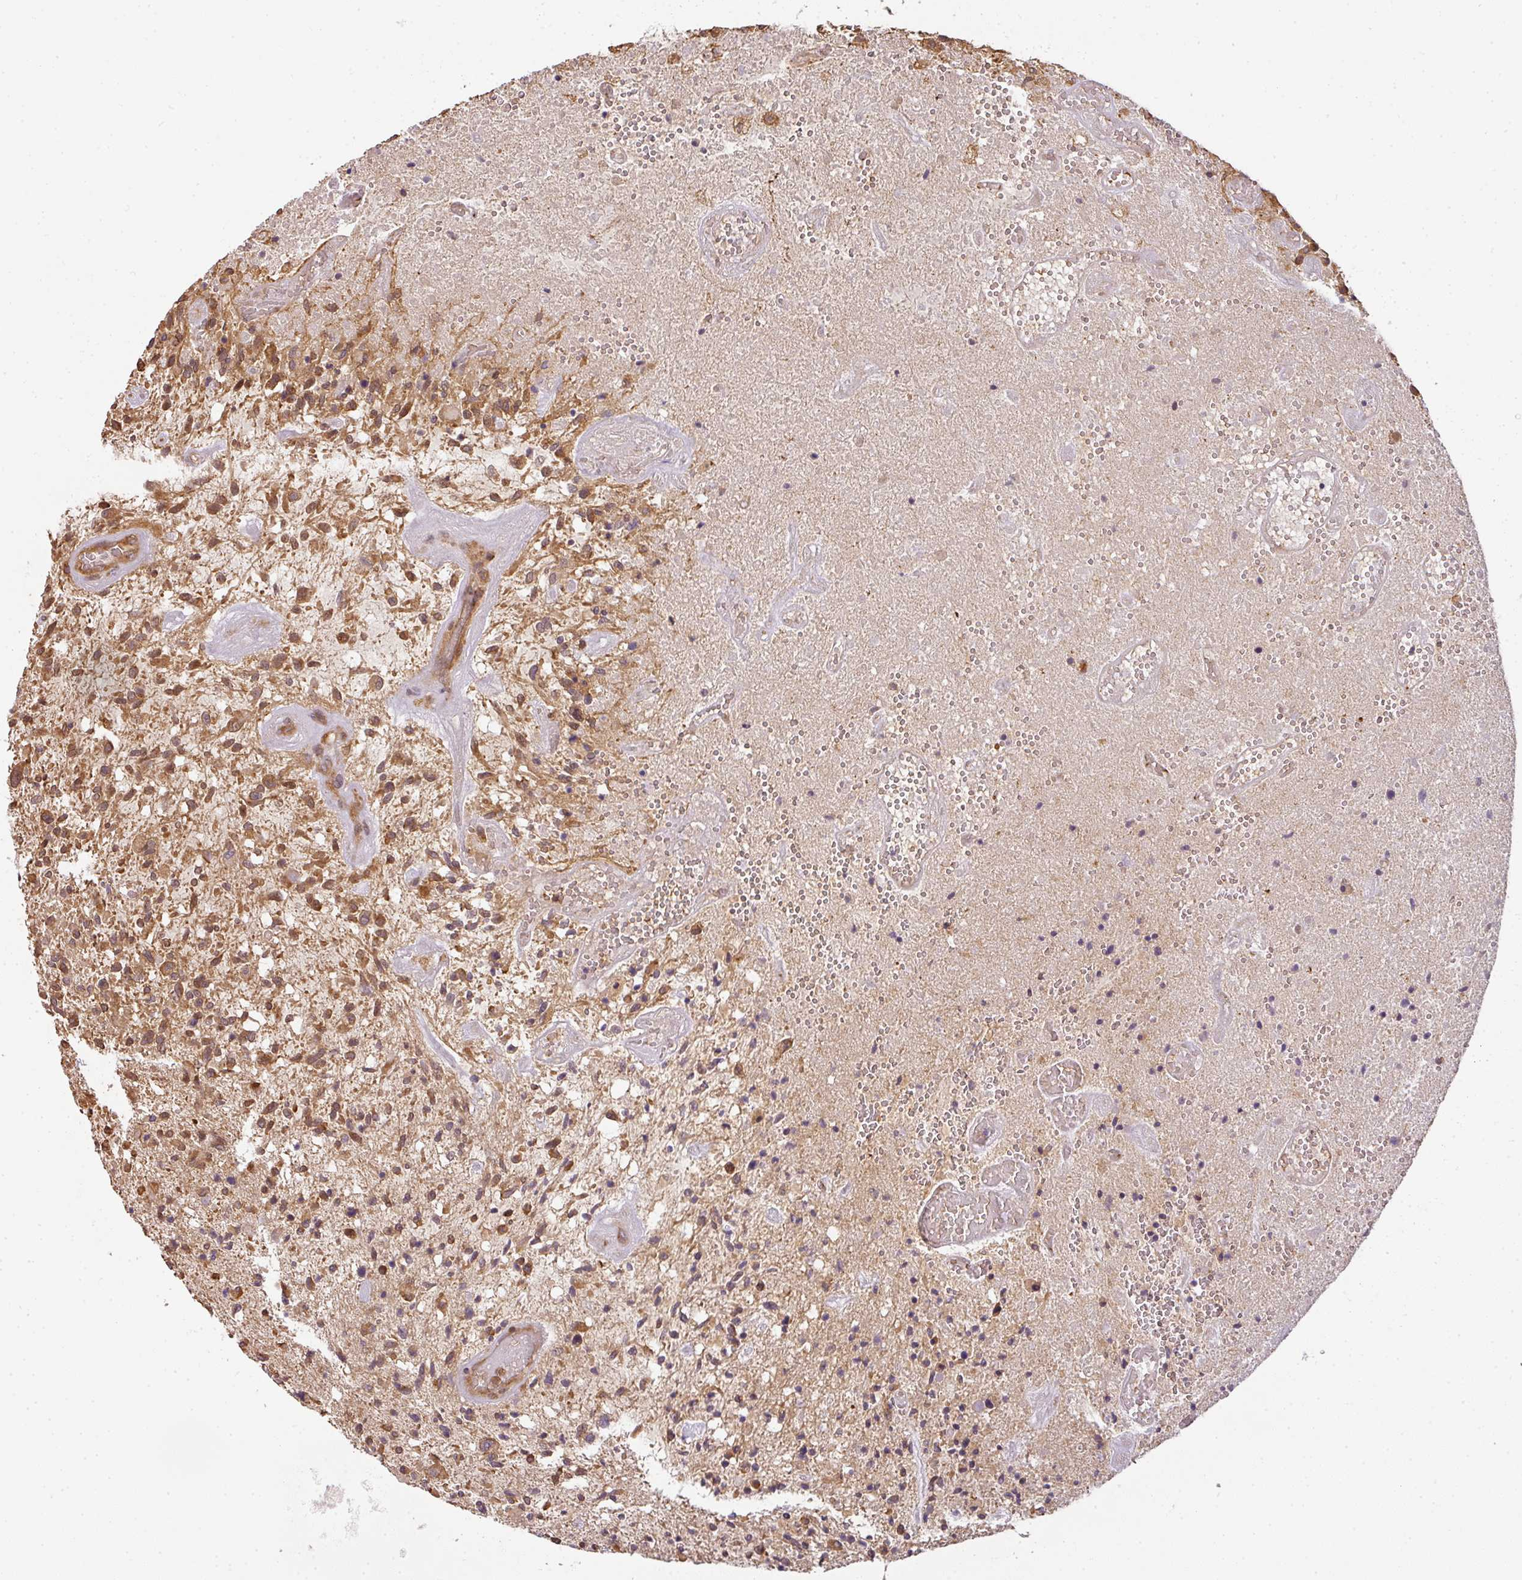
{"staining": {"intensity": "moderate", "quantity": ">75%", "location": "cytoplasmic/membranous"}, "tissue": "glioma", "cell_type": "Tumor cells", "image_type": "cancer", "snomed": [{"axis": "morphology", "description": "Glioma, malignant, High grade"}, {"axis": "topography", "description": "Brain"}], "caption": "Glioma tissue displays moderate cytoplasmic/membranous expression in about >75% of tumor cells The staining was performed using DAB, with brown indicating positive protein expression. Nuclei are stained blue with hematoxylin.", "gene": "TCL1B", "patient": {"sex": "male", "age": 47}}